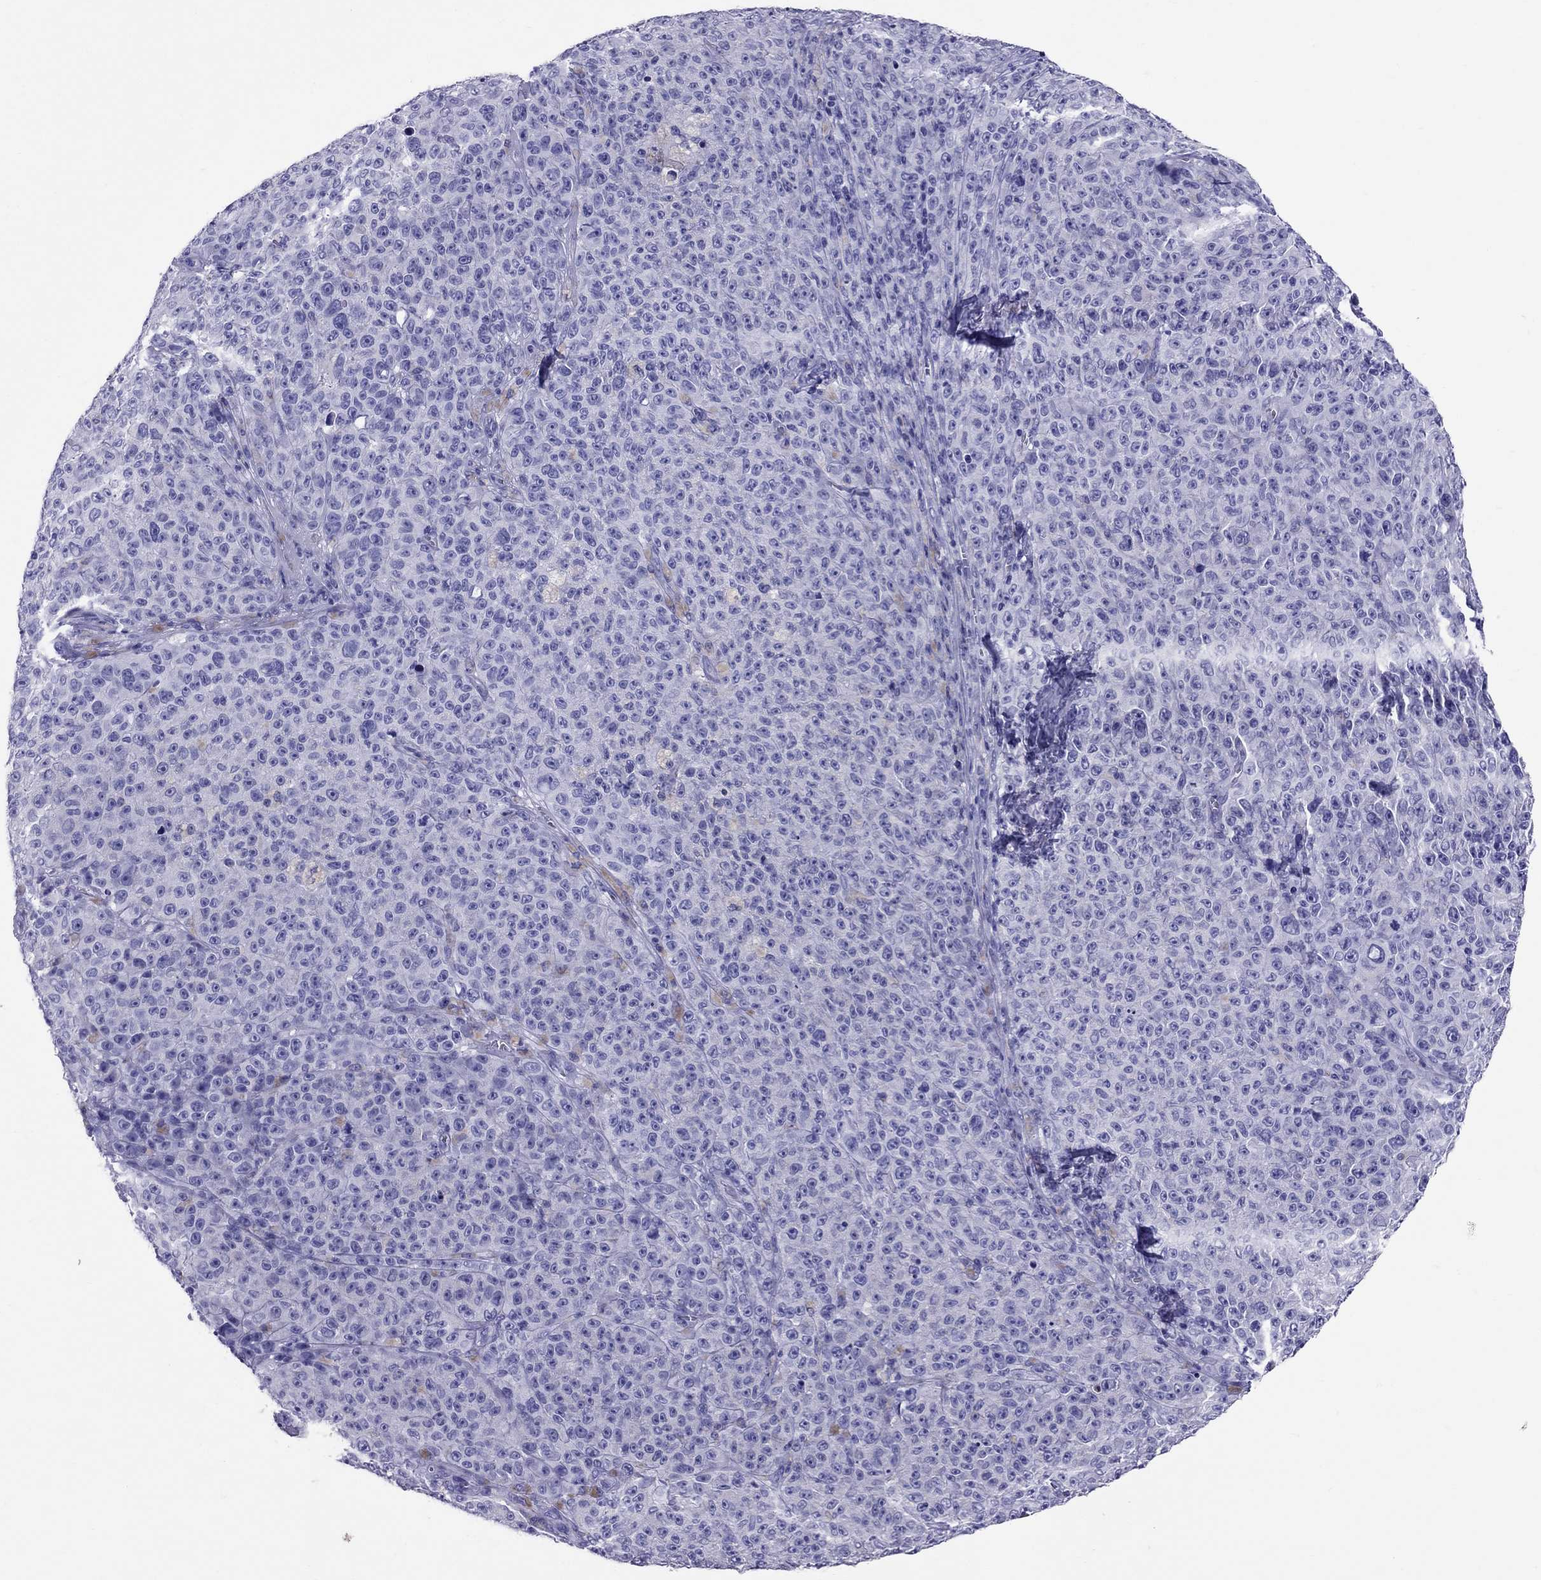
{"staining": {"intensity": "negative", "quantity": "none", "location": "none"}, "tissue": "melanoma", "cell_type": "Tumor cells", "image_type": "cancer", "snomed": [{"axis": "morphology", "description": "Malignant melanoma, NOS"}, {"axis": "topography", "description": "Skin"}], "caption": "Tumor cells show no significant staining in malignant melanoma.", "gene": "AVPR1B", "patient": {"sex": "female", "age": 82}}